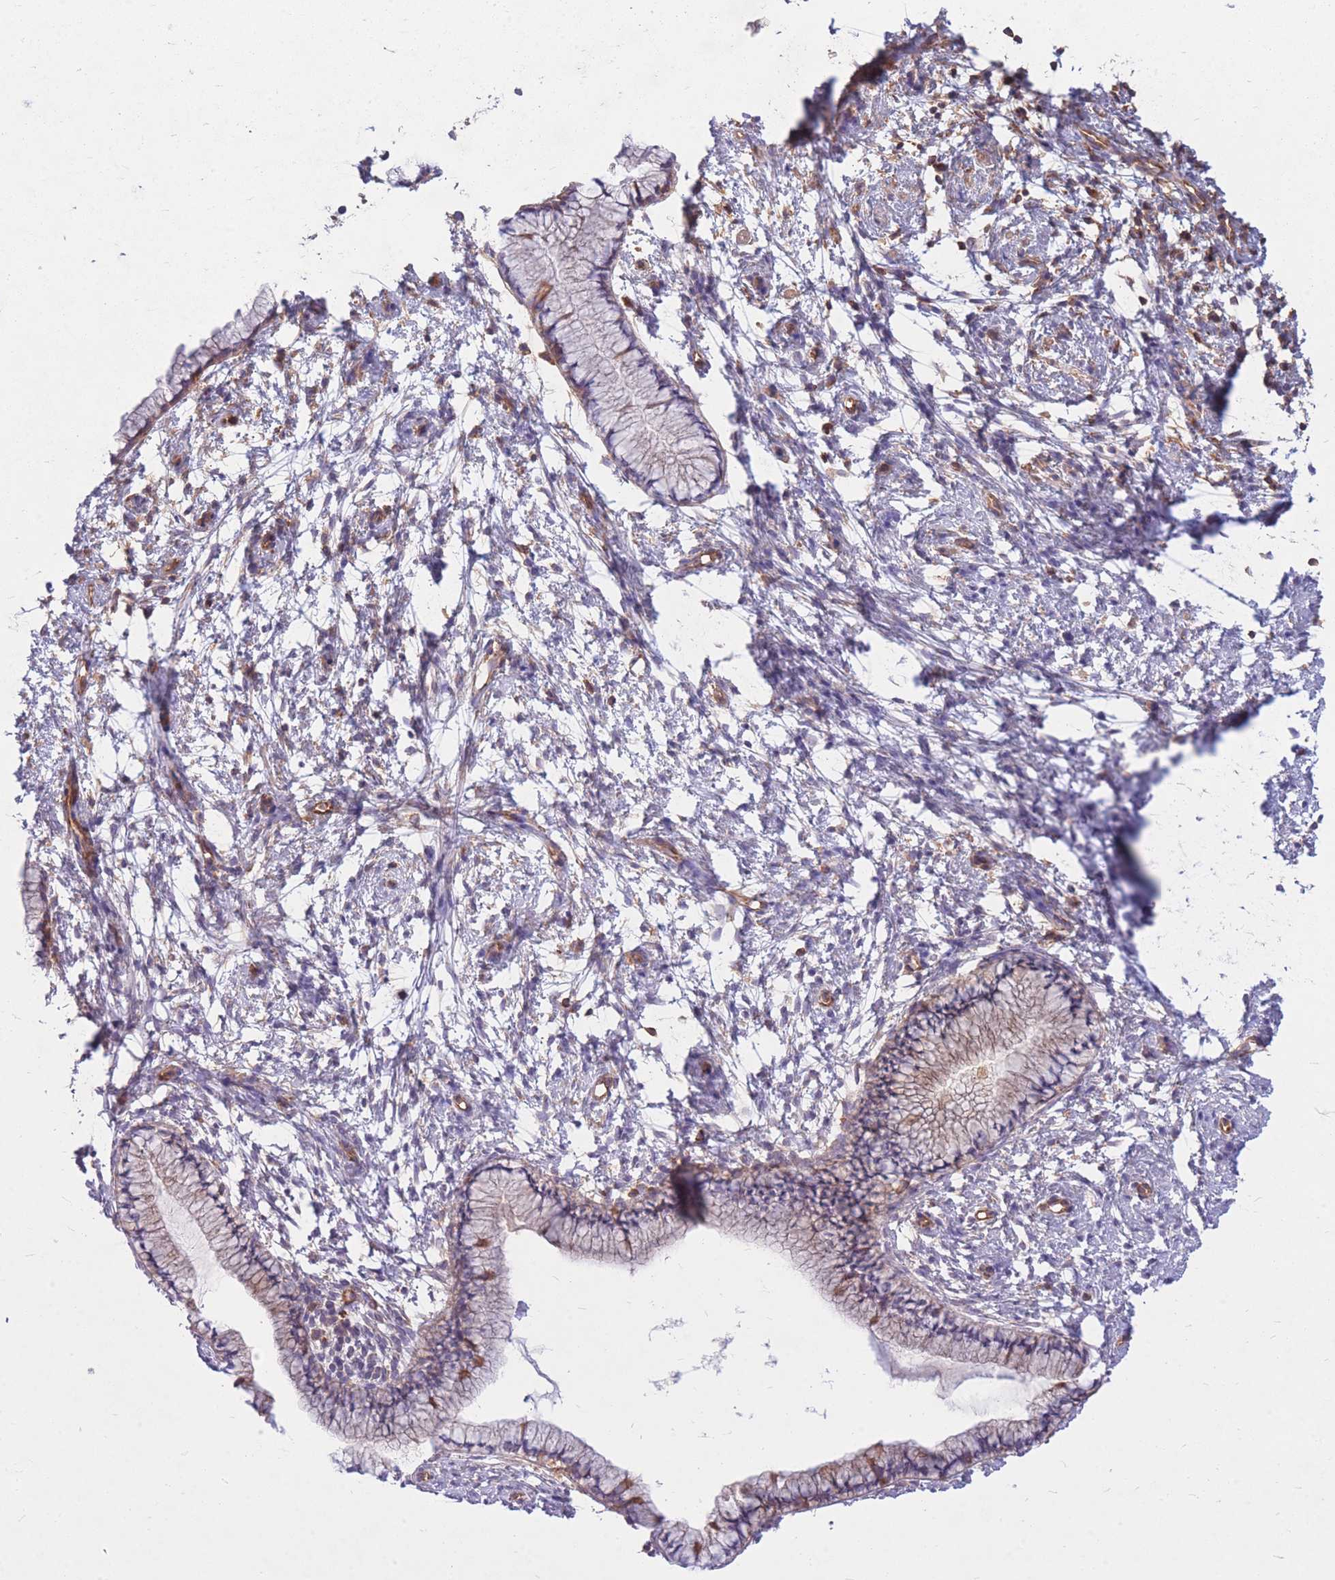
{"staining": {"intensity": "weak", "quantity": "25%-75%", "location": "cytoplasmic/membranous"}, "tissue": "cervix", "cell_type": "Glandular cells", "image_type": "normal", "snomed": [{"axis": "morphology", "description": "Normal tissue, NOS"}, {"axis": "topography", "description": "Cervix"}], "caption": "Weak cytoplasmic/membranous protein positivity is seen in approximately 25%-75% of glandular cells in cervix.", "gene": "GGA1", "patient": {"sex": "female", "age": 57}}